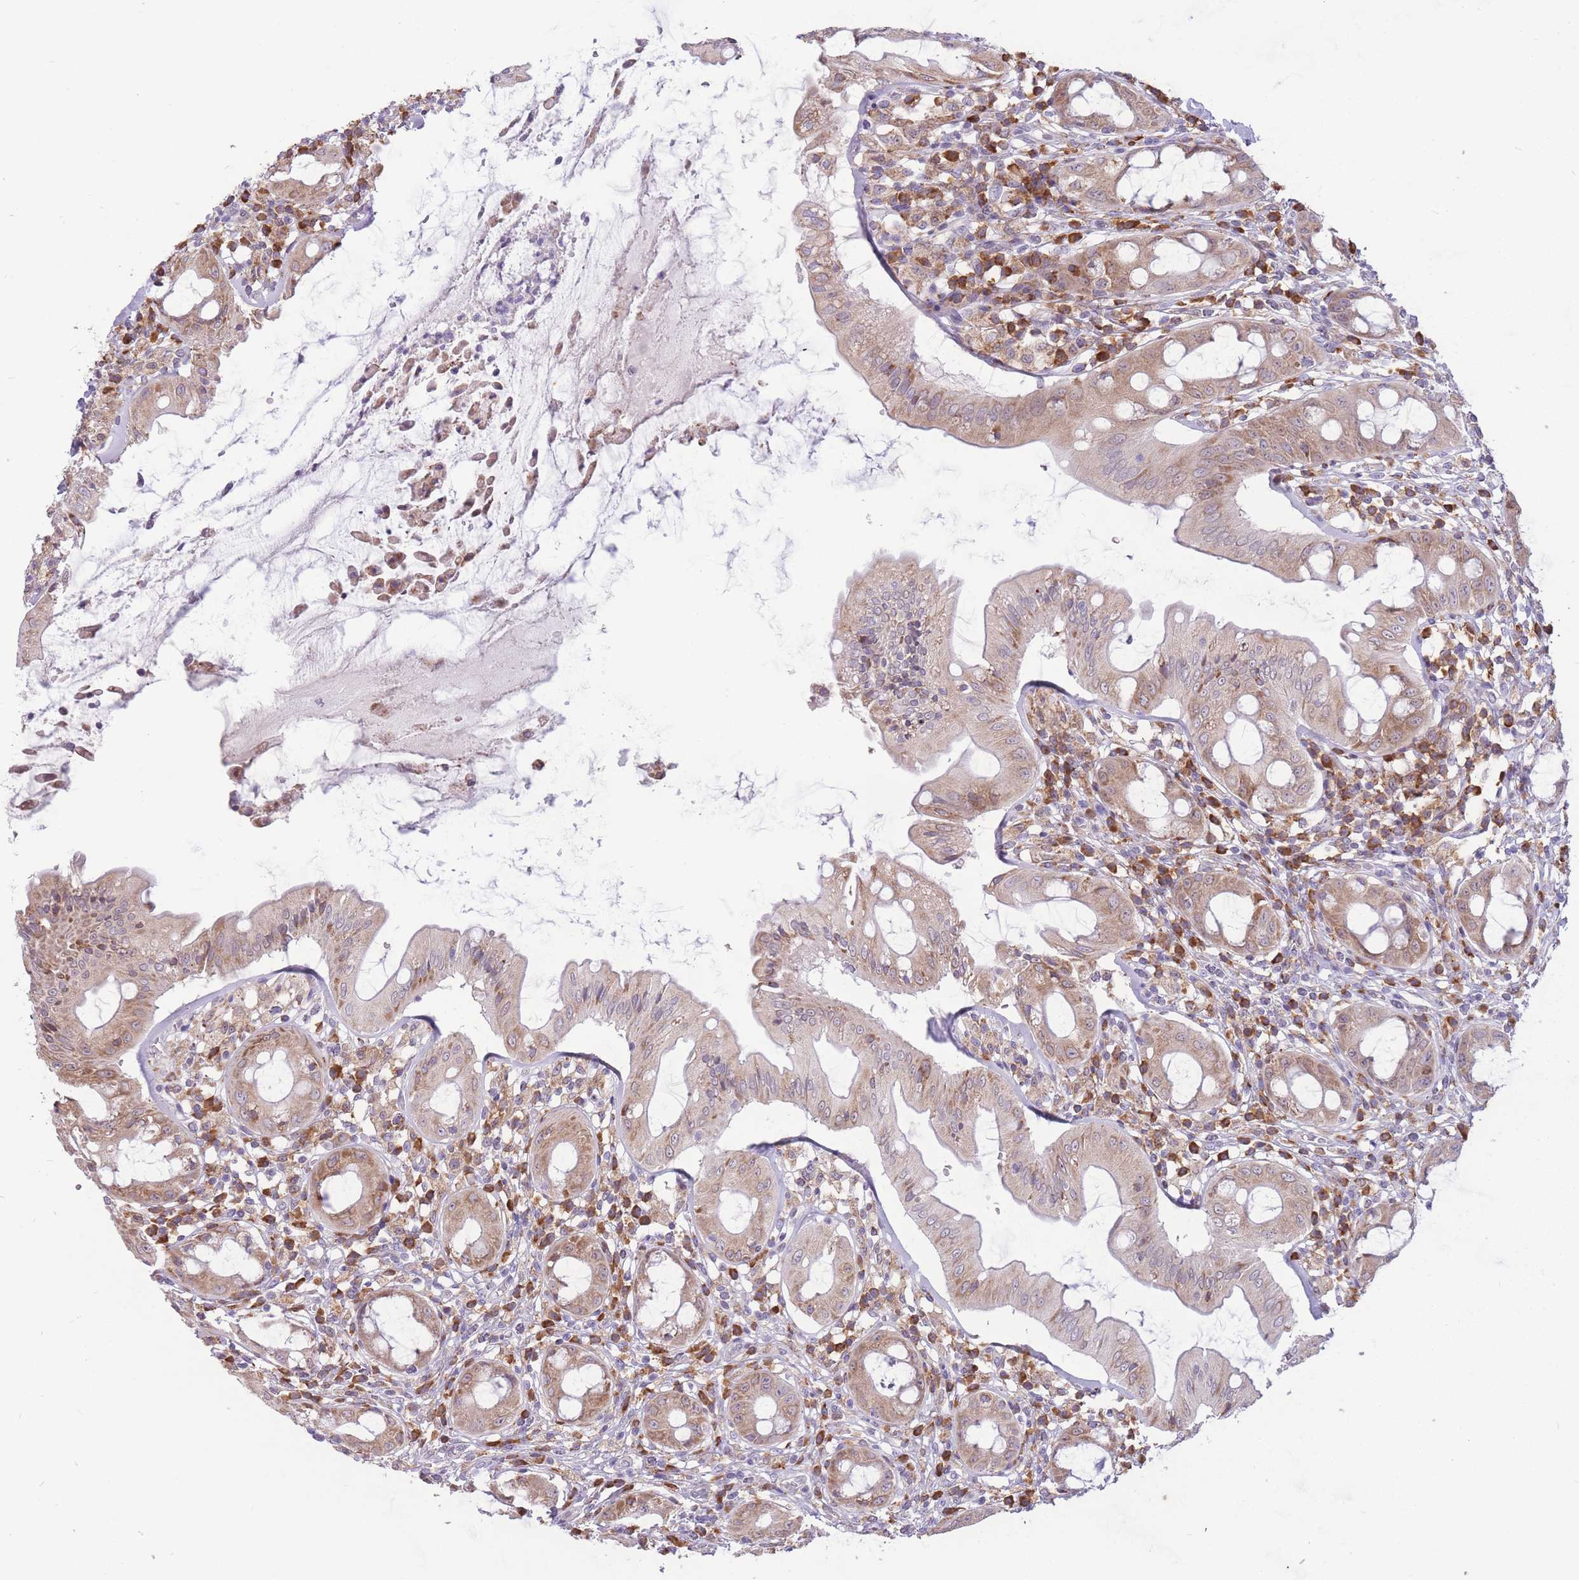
{"staining": {"intensity": "moderate", "quantity": "25%-75%", "location": "cytoplasmic/membranous"}, "tissue": "rectum", "cell_type": "Glandular cells", "image_type": "normal", "snomed": [{"axis": "morphology", "description": "Normal tissue, NOS"}, {"axis": "topography", "description": "Rectum"}], "caption": "Immunohistochemical staining of benign human rectum demonstrates medium levels of moderate cytoplasmic/membranous expression in approximately 25%-75% of glandular cells.", "gene": "TRAPPC5", "patient": {"sex": "female", "age": 57}}